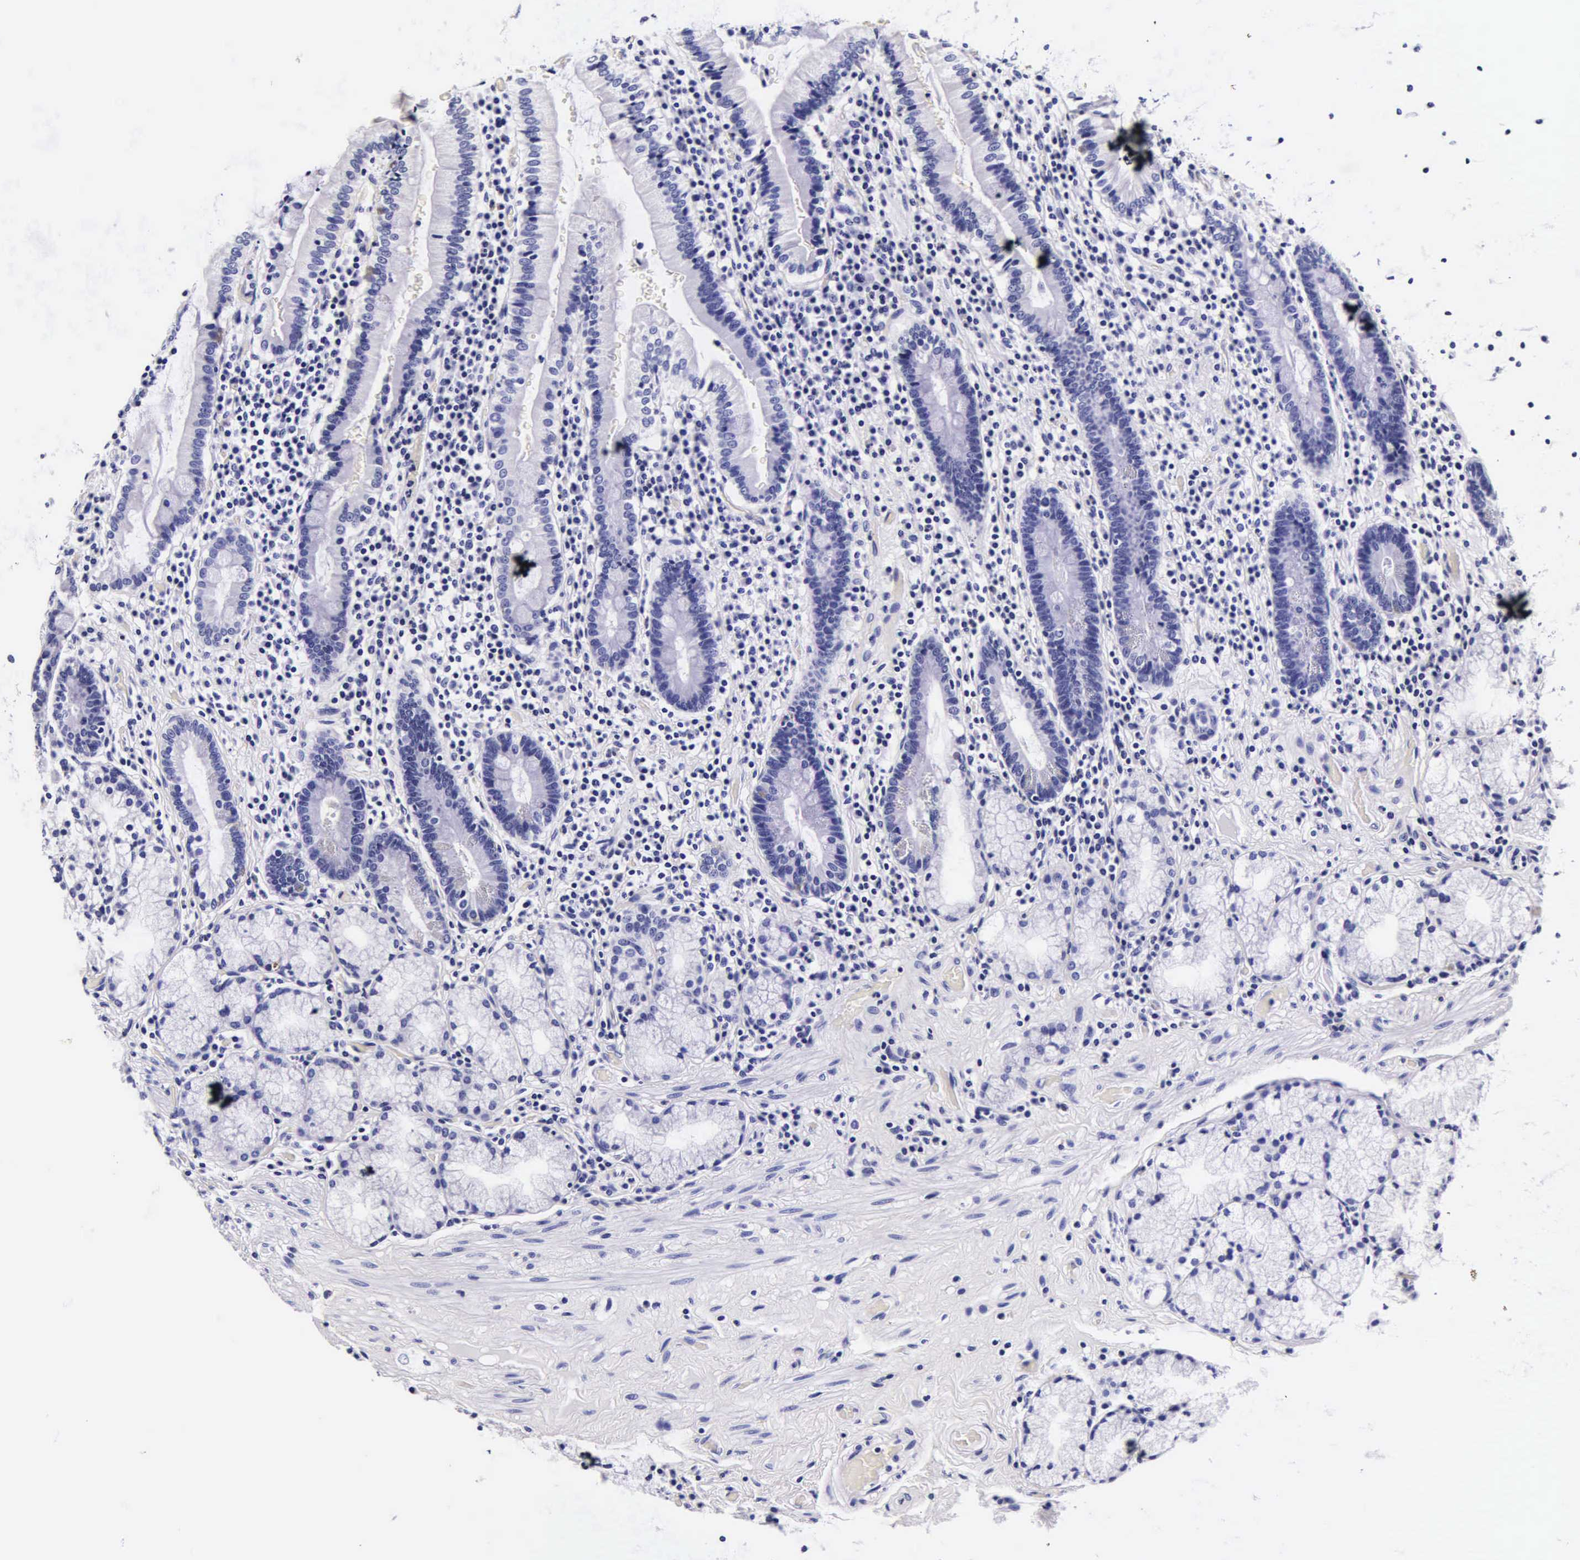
{"staining": {"intensity": "negative", "quantity": "none", "location": "none"}, "tissue": "duodenum", "cell_type": "Glandular cells", "image_type": "normal", "snomed": [{"axis": "morphology", "description": "Normal tissue, NOS"}, {"axis": "topography", "description": "Stomach, lower"}, {"axis": "topography", "description": "Duodenum"}], "caption": "A micrograph of human duodenum is negative for staining in glandular cells. (DAB immunohistochemistry, high magnification).", "gene": "DGCR2", "patient": {"sex": "male", "age": 84}}